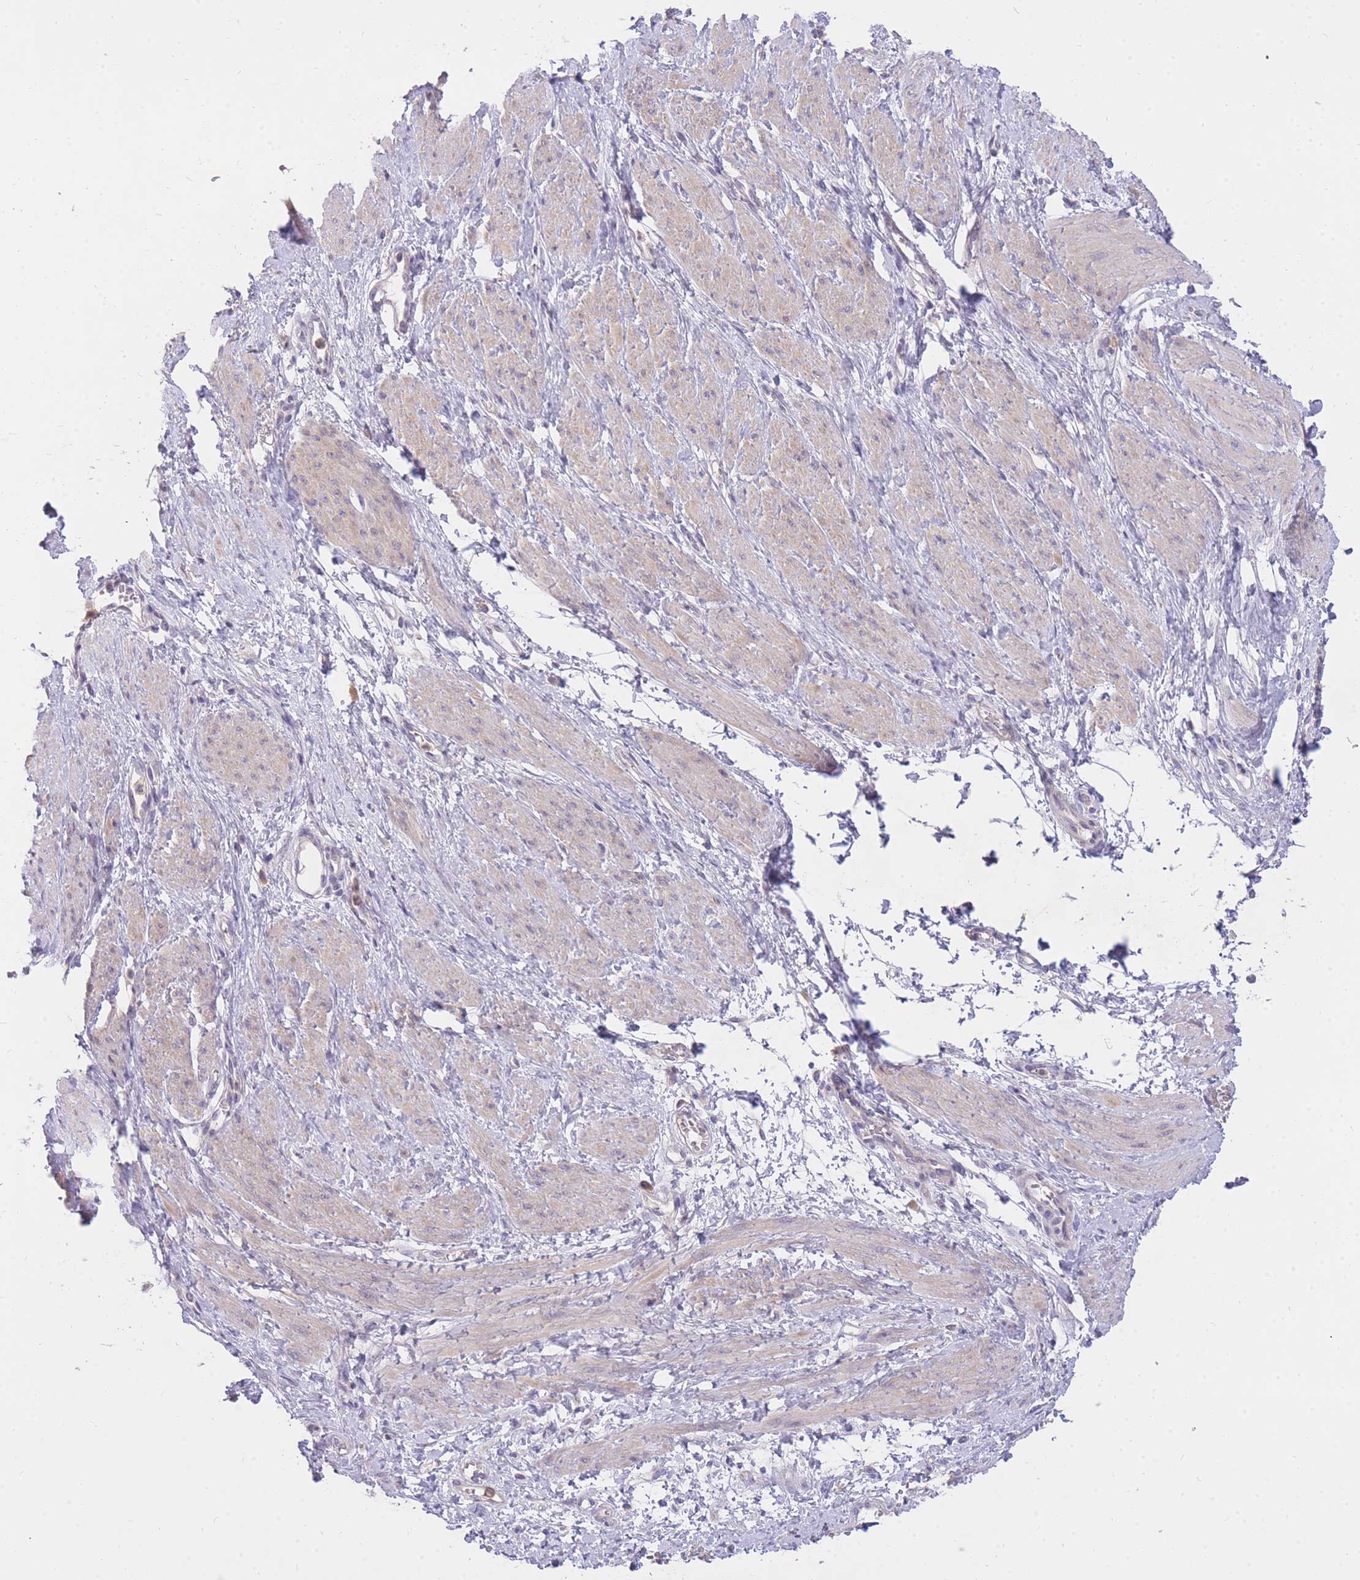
{"staining": {"intensity": "weak", "quantity": "25%-75%", "location": "cytoplasmic/membranous"}, "tissue": "smooth muscle", "cell_type": "Smooth muscle cells", "image_type": "normal", "snomed": [{"axis": "morphology", "description": "Normal tissue, NOS"}, {"axis": "topography", "description": "Smooth muscle"}, {"axis": "topography", "description": "Uterus"}], "caption": "Weak cytoplasmic/membranous protein staining is seen in about 25%-75% of smooth muscle cells in smooth muscle. (DAB IHC with brightfield microscopy, high magnification).", "gene": "FRG2B", "patient": {"sex": "female", "age": 39}}